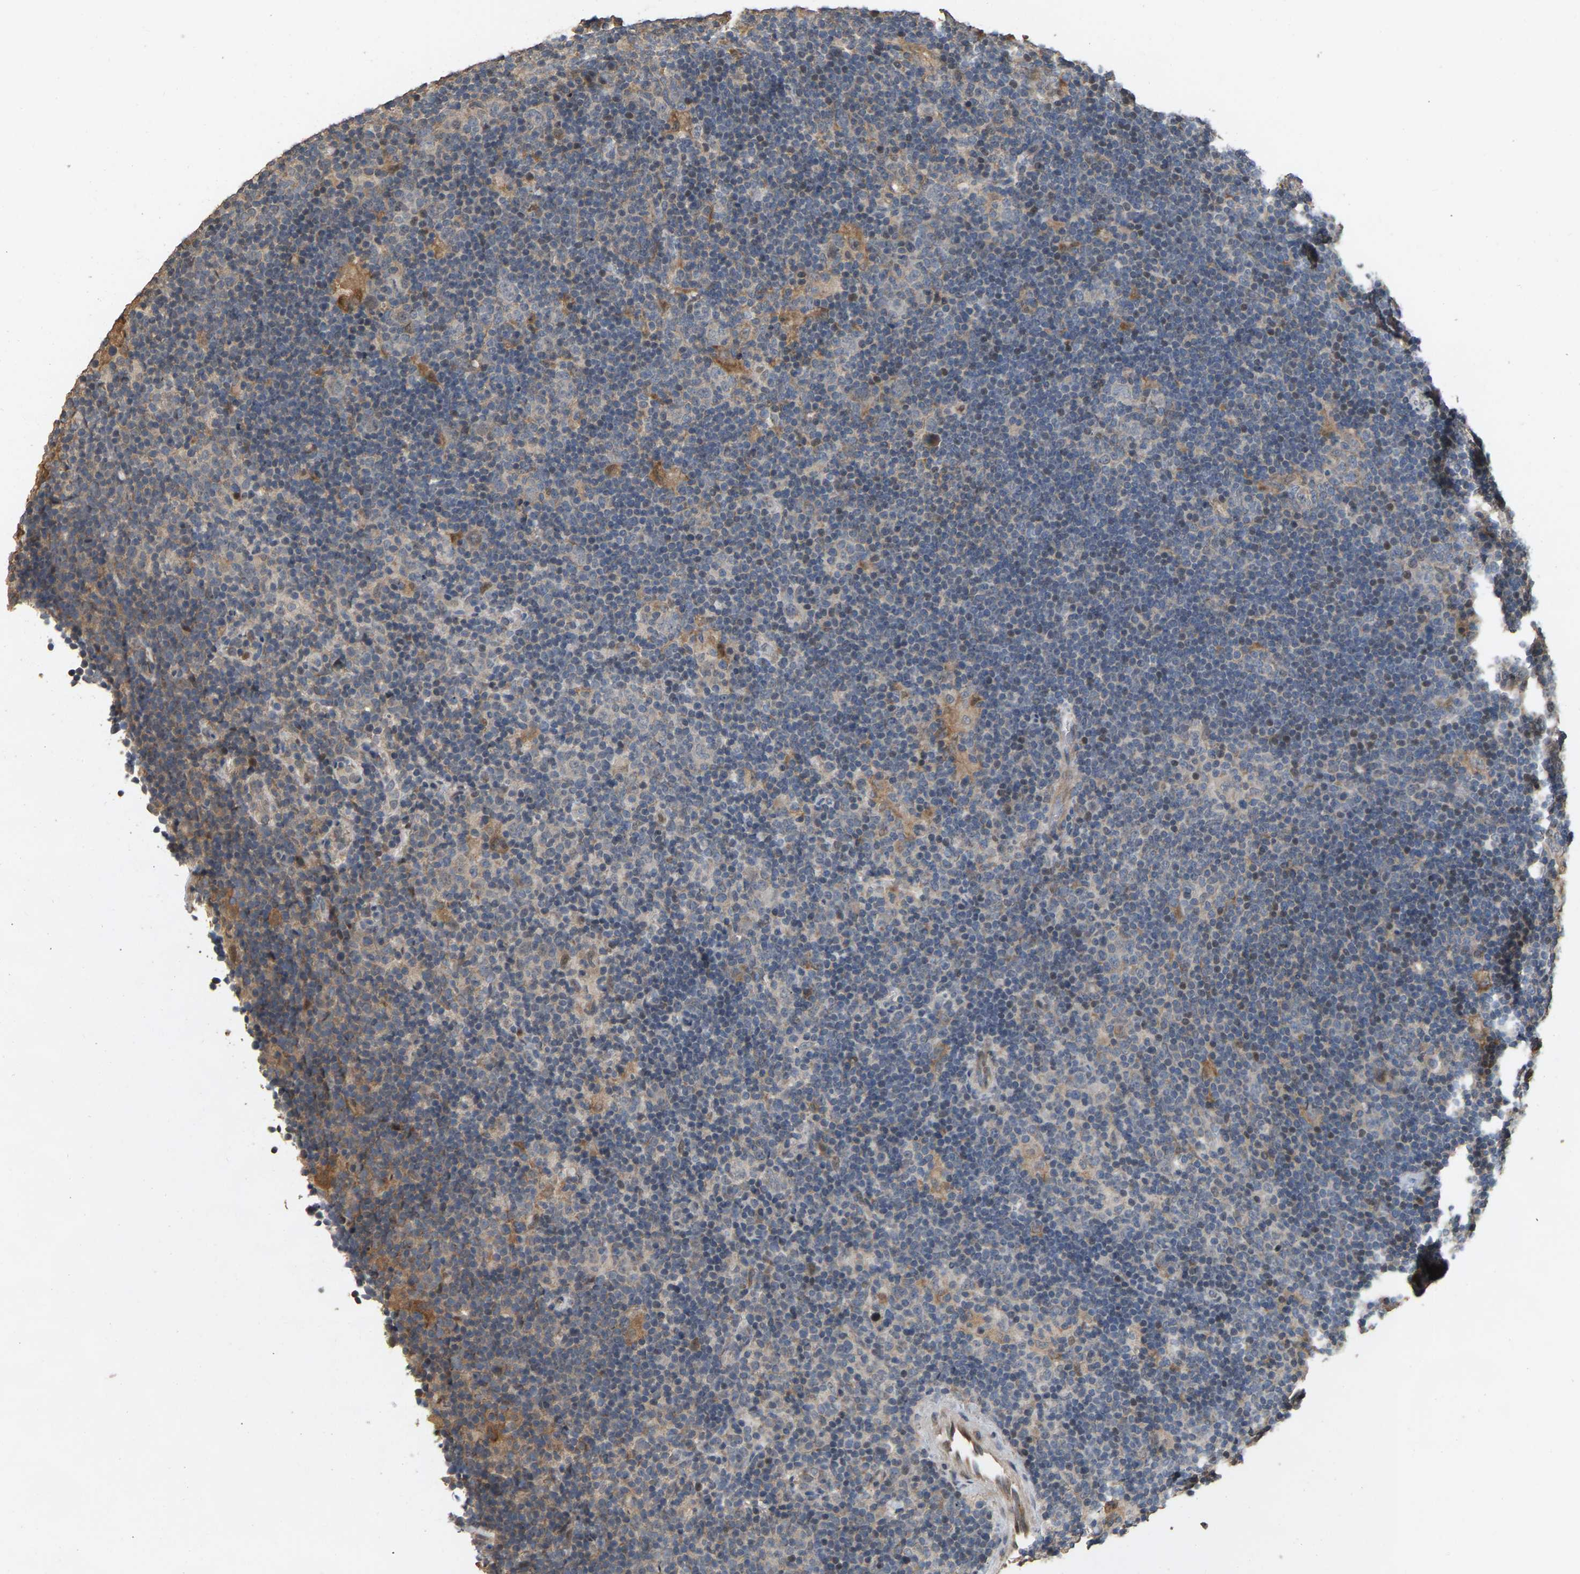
{"staining": {"intensity": "moderate", "quantity": "25%-75%", "location": "cytoplasmic/membranous"}, "tissue": "lymphoma", "cell_type": "Tumor cells", "image_type": "cancer", "snomed": [{"axis": "morphology", "description": "Hodgkin's disease, NOS"}, {"axis": "topography", "description": "Lymph node"}], "caption": "The photomicrograph reveals staining of lymphoma, revealing moderate cytoplasmic/membranous protein positivity (brown color) within tumor cells. (DAB IHC with brightfield microscopy, high magnification).", "gene": "NCS1", "patient": {"sex": "female", "age": 57}}